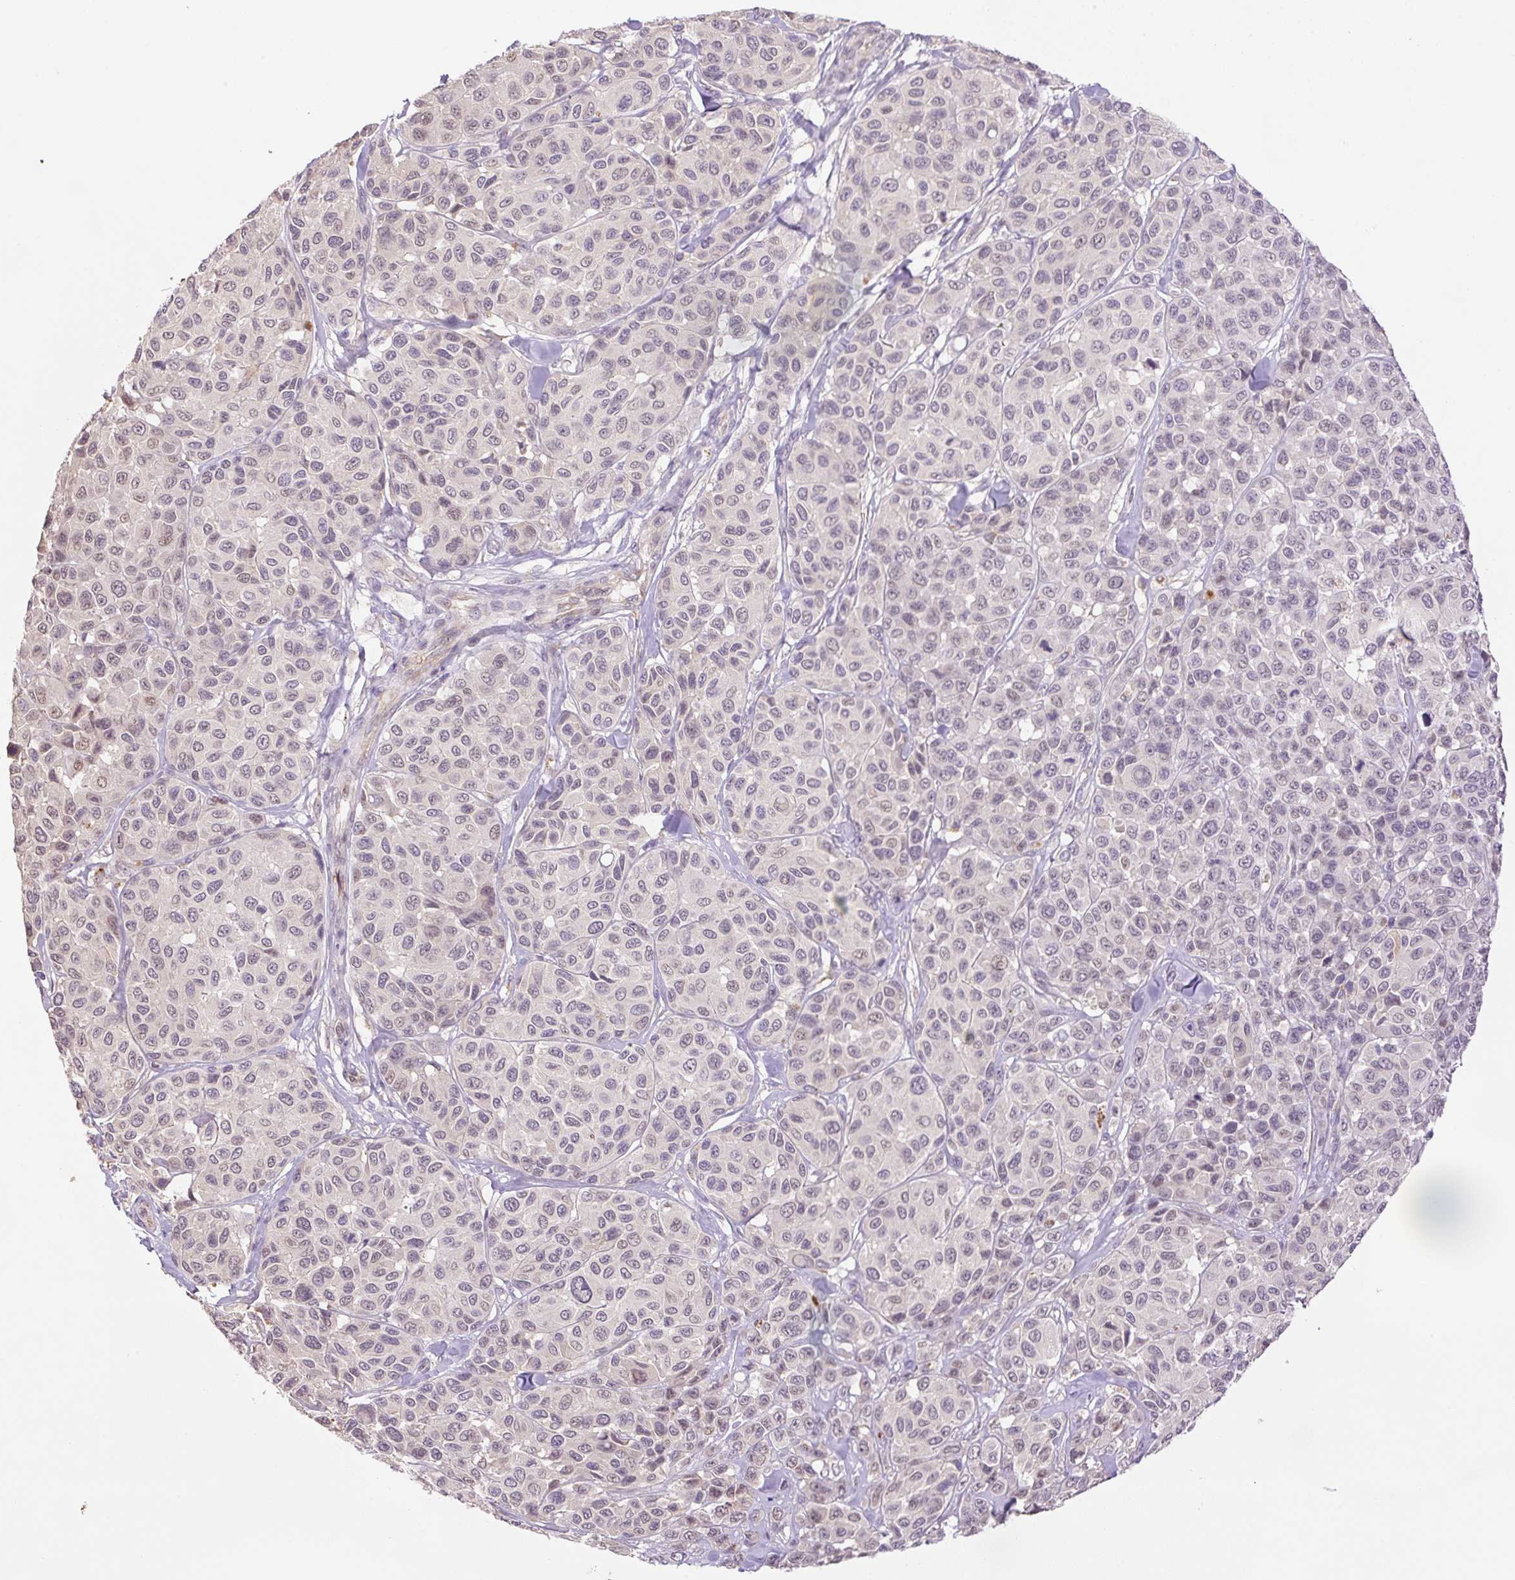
{"staining": {"intensity": "negative", "quantity": "none", "location": "none"}, "tissue": "melanoma", "cell_type": "Tumor cells", "image_type": "cancer", "snomed": [{"axis": "morphology", "description": "Malignant melanoma, NOS"}, {"axis": "topography", "description": "Skin"}], "caption": "A photomicrograph of malignant melanoma stained for a protein demonstrates no brown staining in tumor cells. (DAB (3,3'-diaminobenzidine) immunohistochemistry visualized using brightfield microscopy, high magnification).", "gene": "HABP4", "patient": {"sex": "female", "age": 66}}